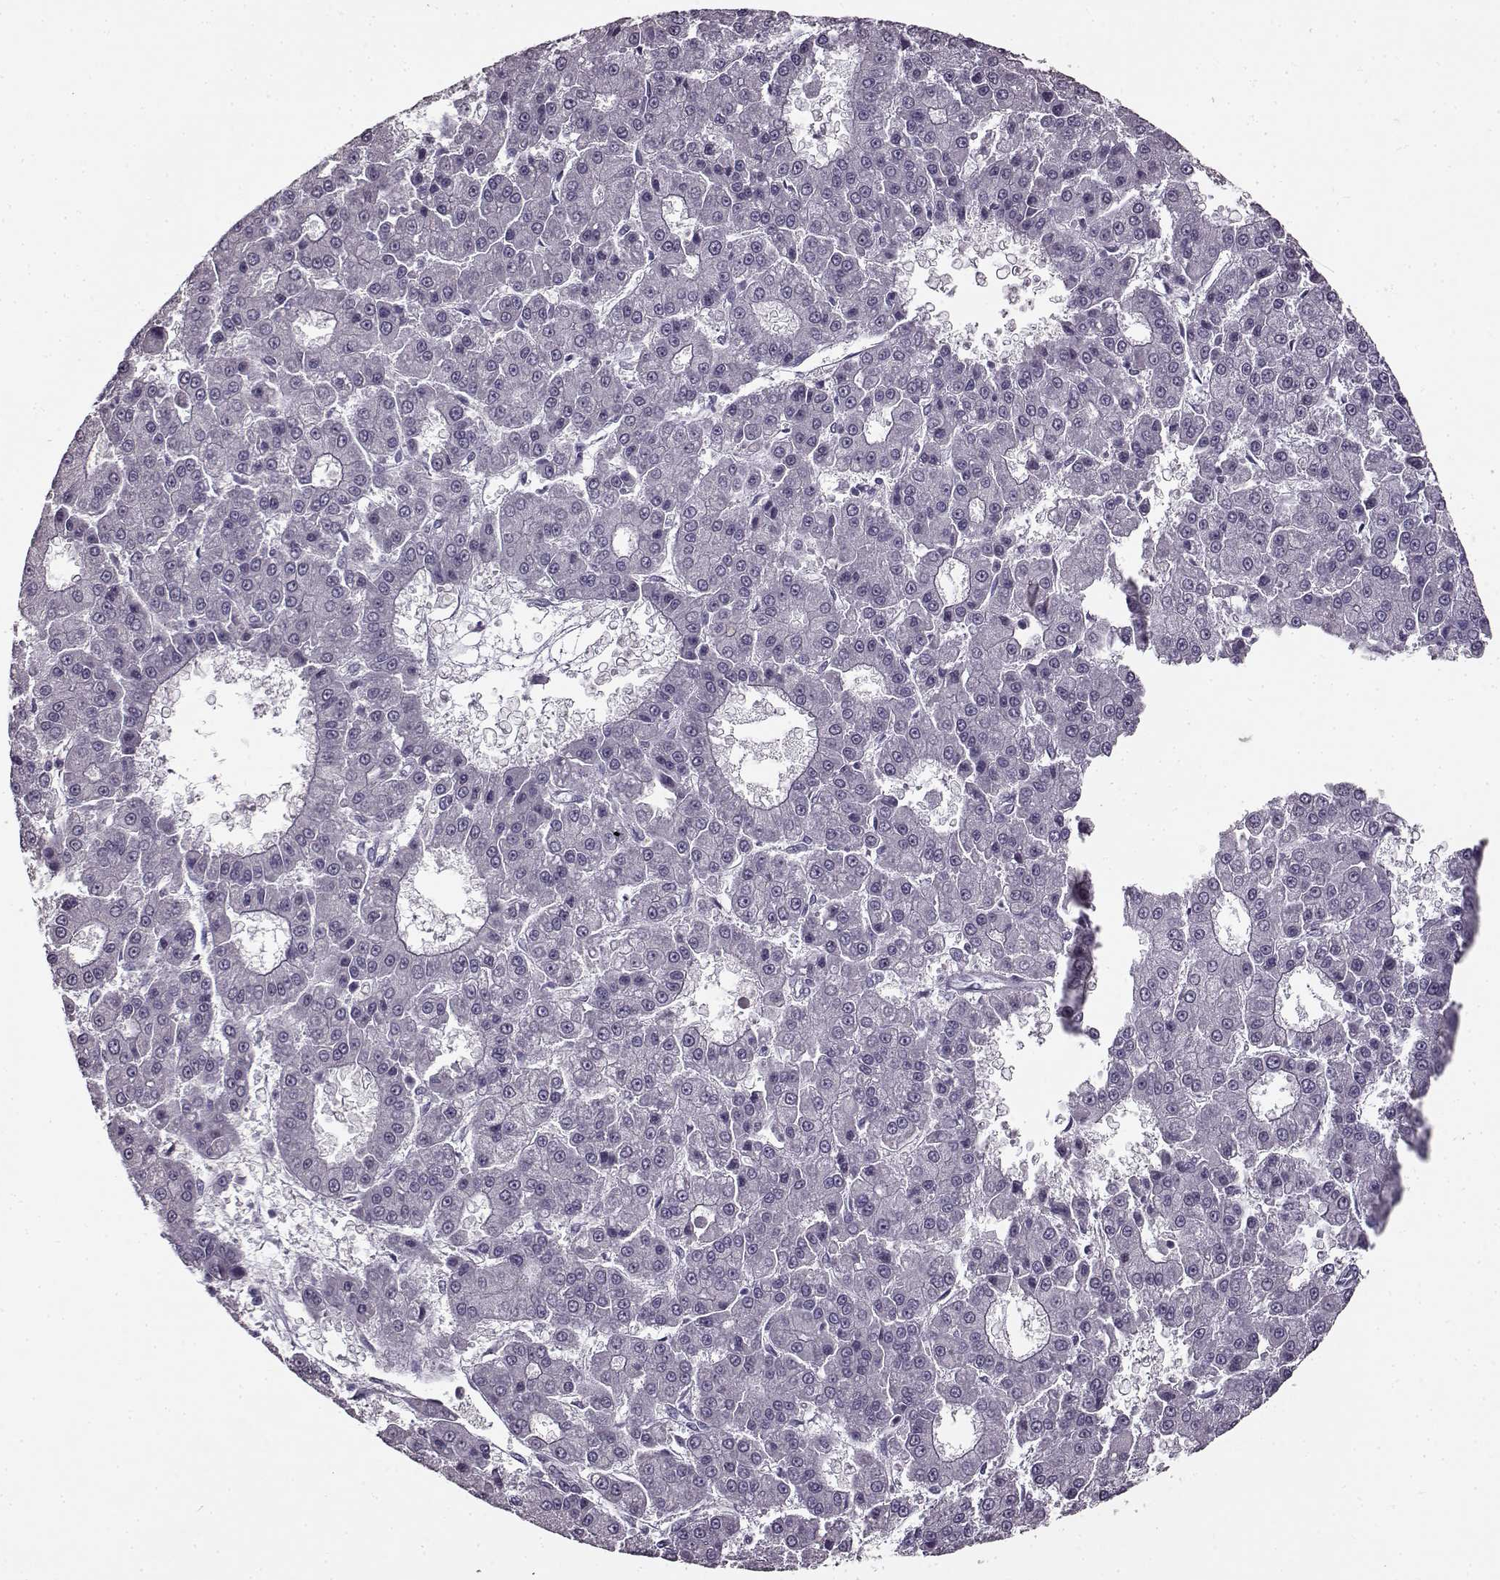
{"staining": {"intensity": "negative", "quantity": "none", "location": "none"}, "tissue": "liver cancer", "cell_type": "Tumor cells", "image_type": "cancer", "snomed": [{"axis": "morphology", "description": "Carcinoma, Hepatocellular, NOS"}, {"axis": "topography", "description": "Liver"}], "caption": "This image is of hepatocellular carcinoma (liver) stained with immunohistochemistry to label a protein in brown with the nuclei are counter-stained blue. There is no staining in tumor cells.", "gene": "FSHB", "patient": {"sex": "male", "age": 70}}